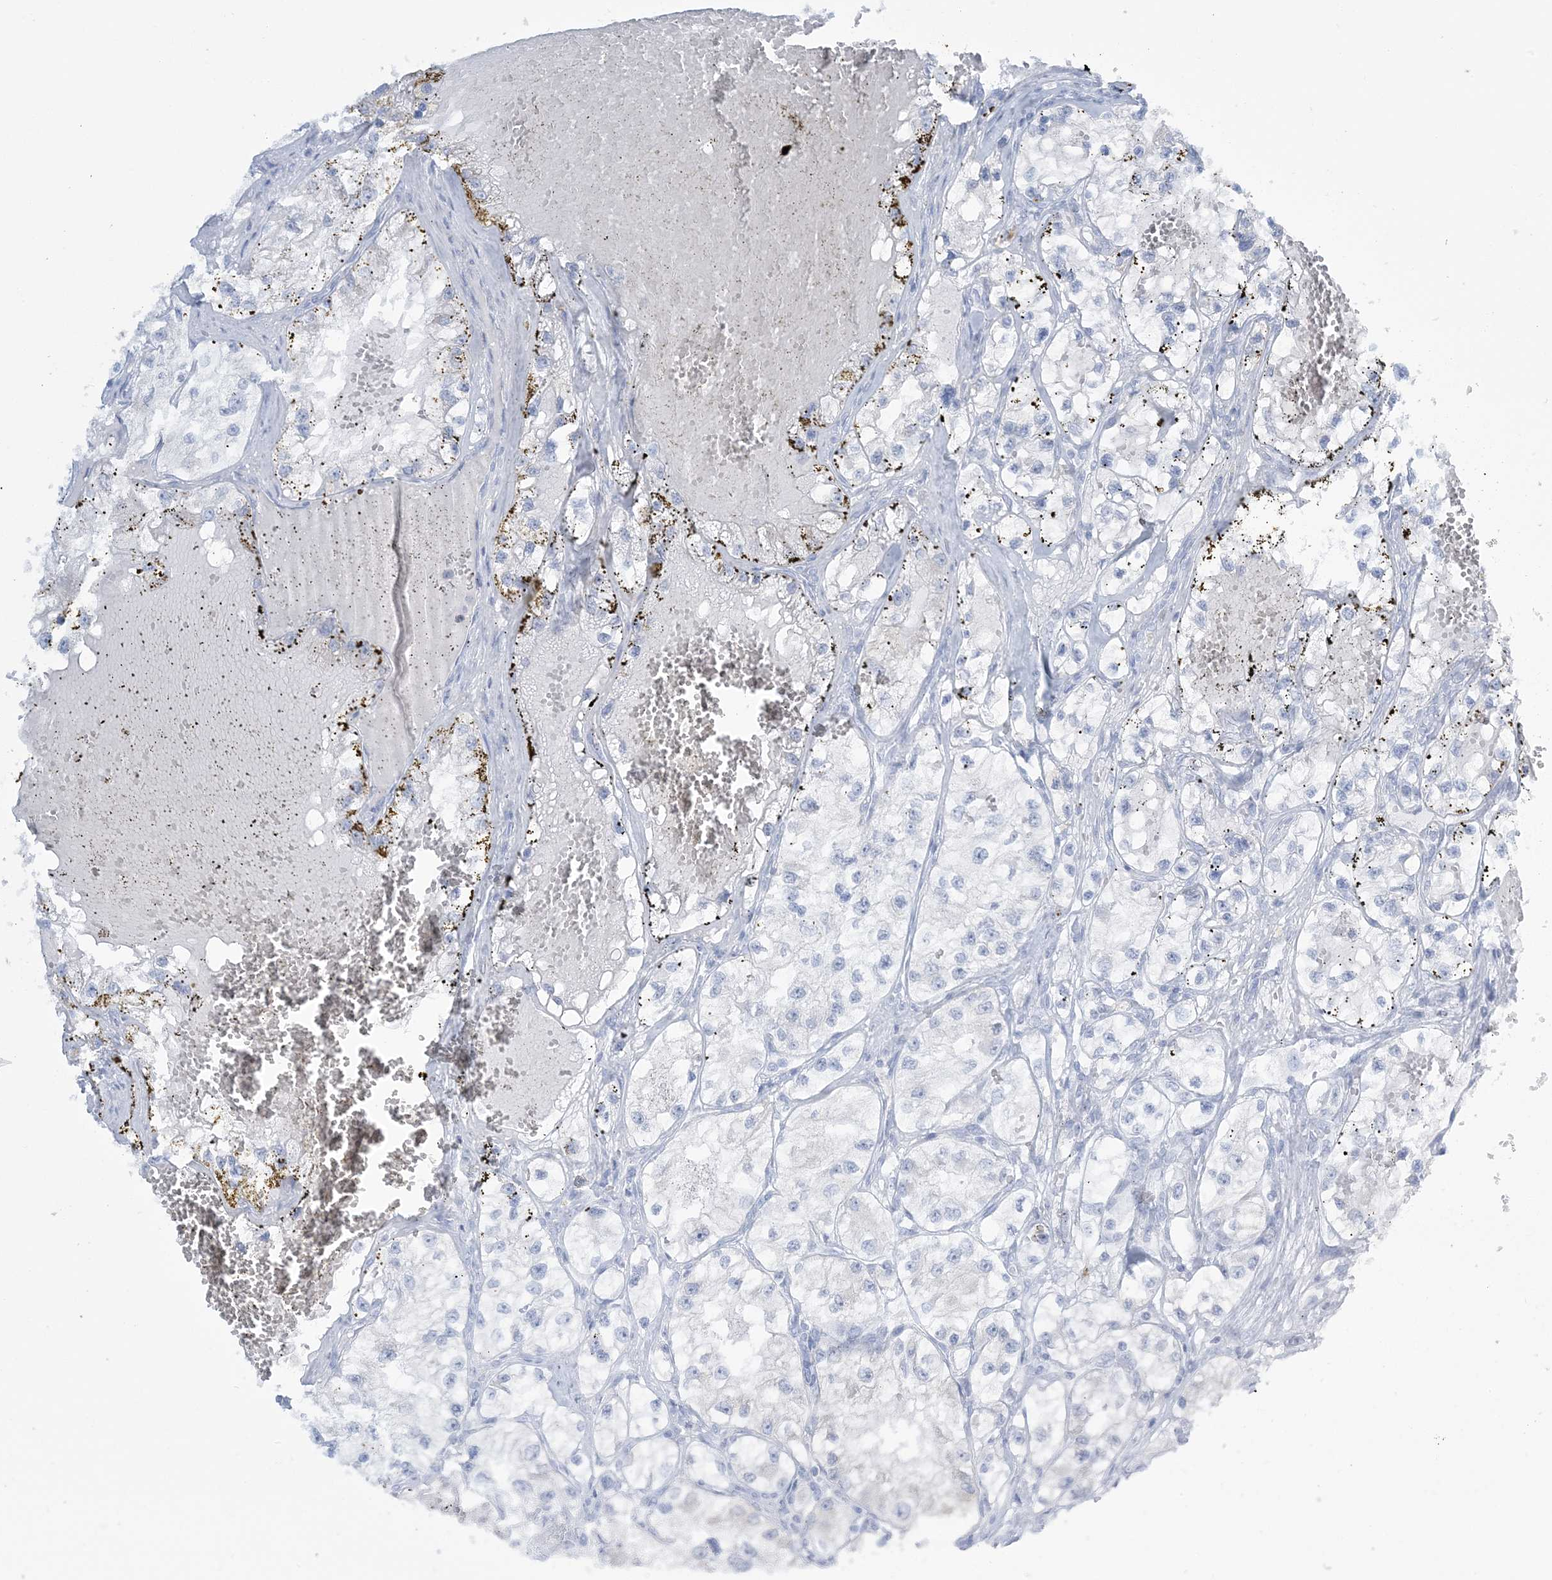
{"staining": {"intensity": "negative", "quantity": "none", "location": "none"}, "tissue": "renal cancer", "cell_type": "Tumor cells", "image_type": "cancer", "snomed": [{"axis": "morphology", "description": "Adenocarcinoma, NOS"}, {"axis": "topography", "description": "Kidney"}], "caption": "Immunohistochemistry of human adenocarcinoma (renal) exhibits no staining in tumor cells.", "gene": "AGXT", "patient": {"sex": "female", "age": 57}}